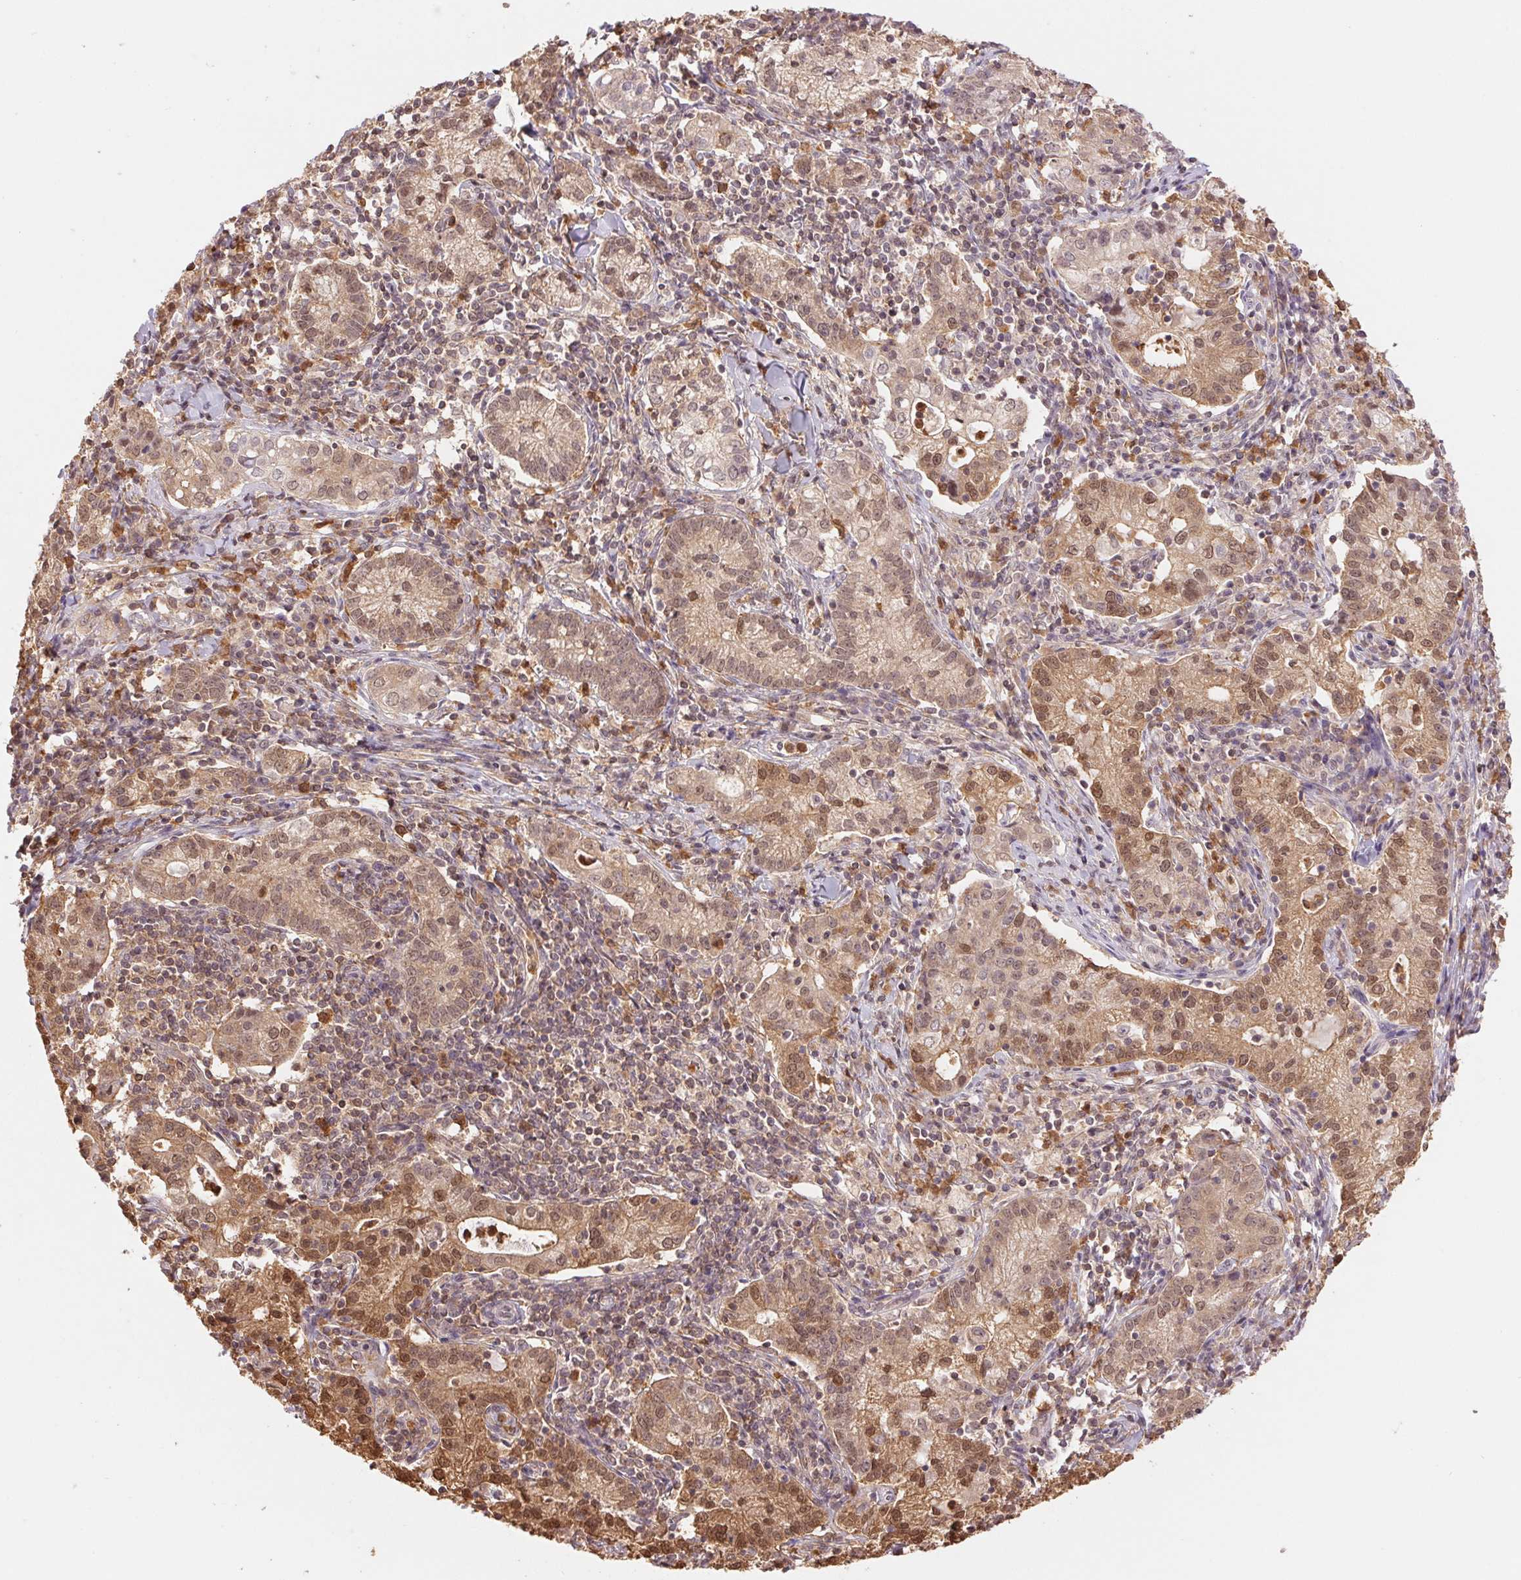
{"staining": {"intensity": "moderate", "quantity": ">75%", "location": "nuclear"}, "tissue": "cervical cancer", "cell_type": "Tumor cells", "image_type": "cancer", "snomed": [{"axis": "morphology", "description": "Normal tissue, NOS"}, {"axis": "morphology", "description": "Adenocarcinoma, NOS"}, {"axis": "topography", "description": "Cervix"}], "caption": "Immunohistochemical staining of human cervical cancer (adenocarcinoma) displays medium levels of moderate nuclear staining in approximately >75% of tumor cells.", "gene": "CDC123", "patient": {"sex": "female", "age": 44}}